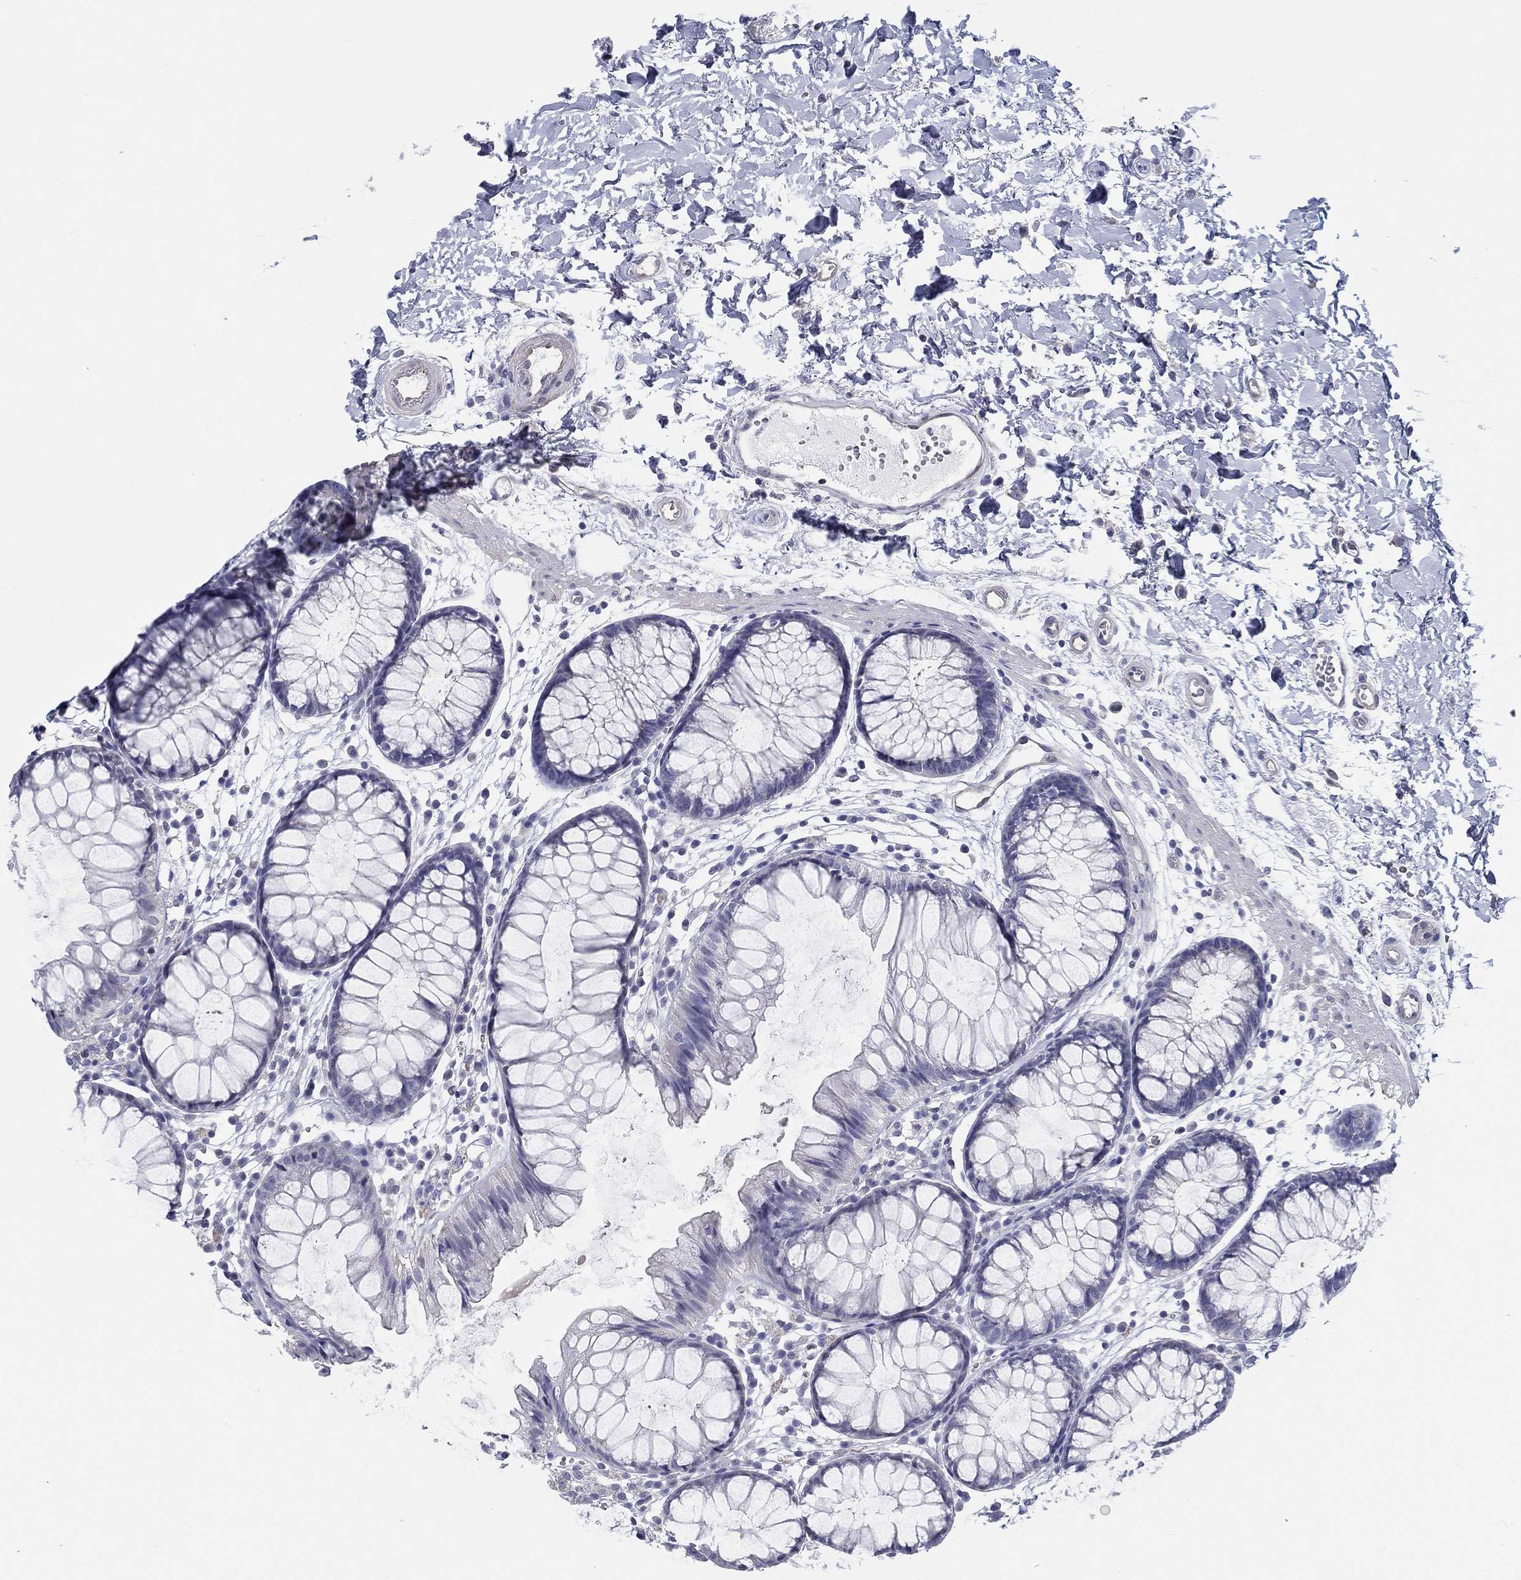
{"staining": {"intensity": "negative", "quantity": "none", "location": "none"}, "tissue": "colon", "cell_type": "Endothelial cells", "image_type": "normal", "snomed": [{"axis": "morphology", "description": "Normal tissue, NOS"}, {"axis": "morphology", "description": "Adenocarcinoma, NOS"}, {"axis": "topography", "description": "Colon"}], "caption": "A micrograph of colon stained for a protein displays no brown staining in endothelial cells. Nuclei are stained in blue.", "gene": "CRYGD", "patient": {"sex": "male", "age": 65}}